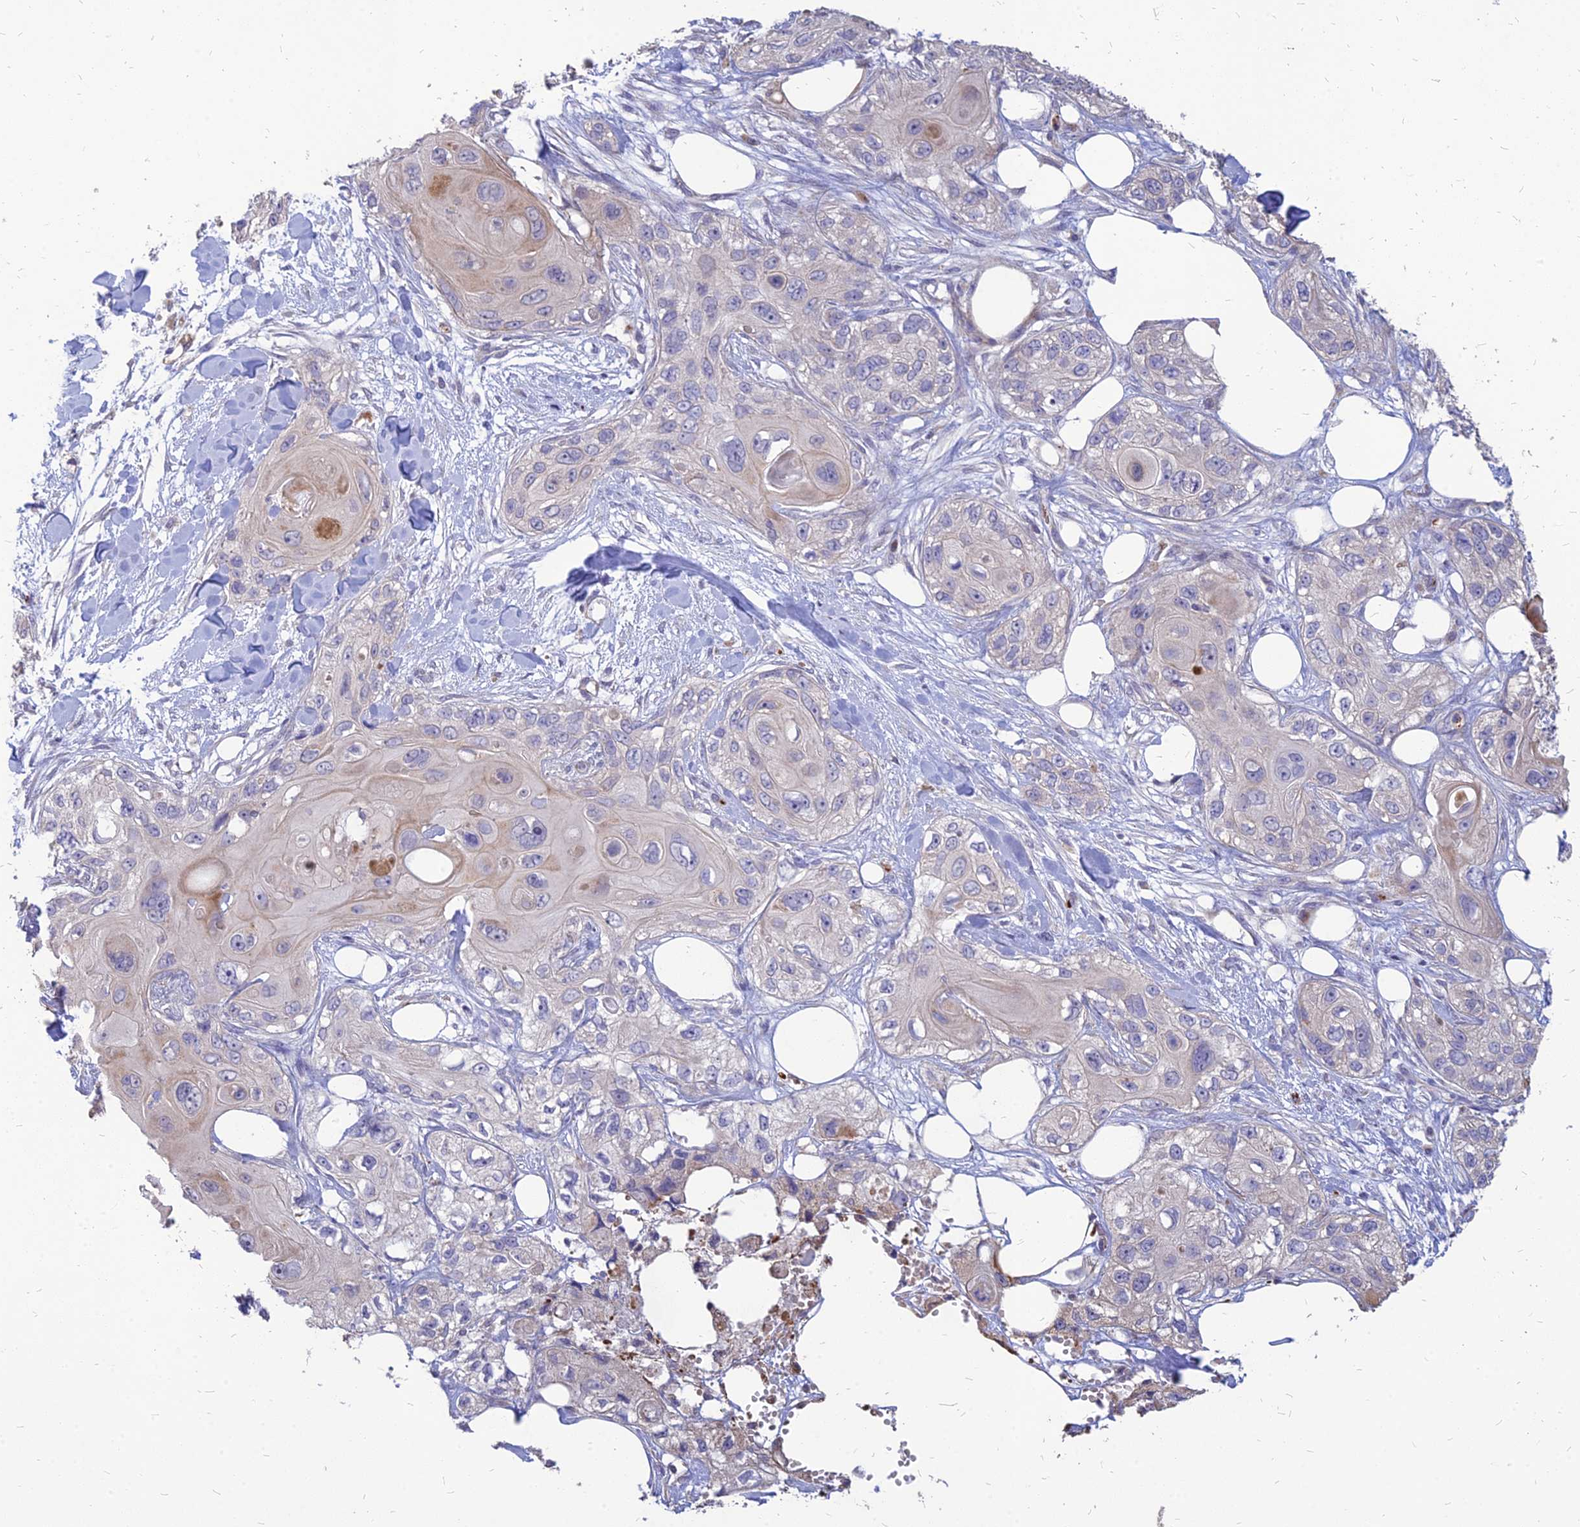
{"staining": {"intensity": "negative", "quantity": "none", "location": "none"}, "tissue": "skin cancer", "cell_type": "Tumor cells", "image_type": "cancer", "snomed": [{"axis": "morphology", "description": "Normal tissue, NOS"}, {"axis": "morphology", "description": "Squamous cell carcinoma, NOS"}, {"axis": "topography", "description": "Skin"}], "caption": "Histopathology image shows no significant protein positivity in tumor cells of skin squamous cell carcinoma. (Stains: DAB immunohistochemistry (IHC) with hematoxylin counter stain, Microscopy: brightfield microscopy at high magnification).", "gene": "ST3GAL6", "patient": {"sex": "male", "age": 72}}